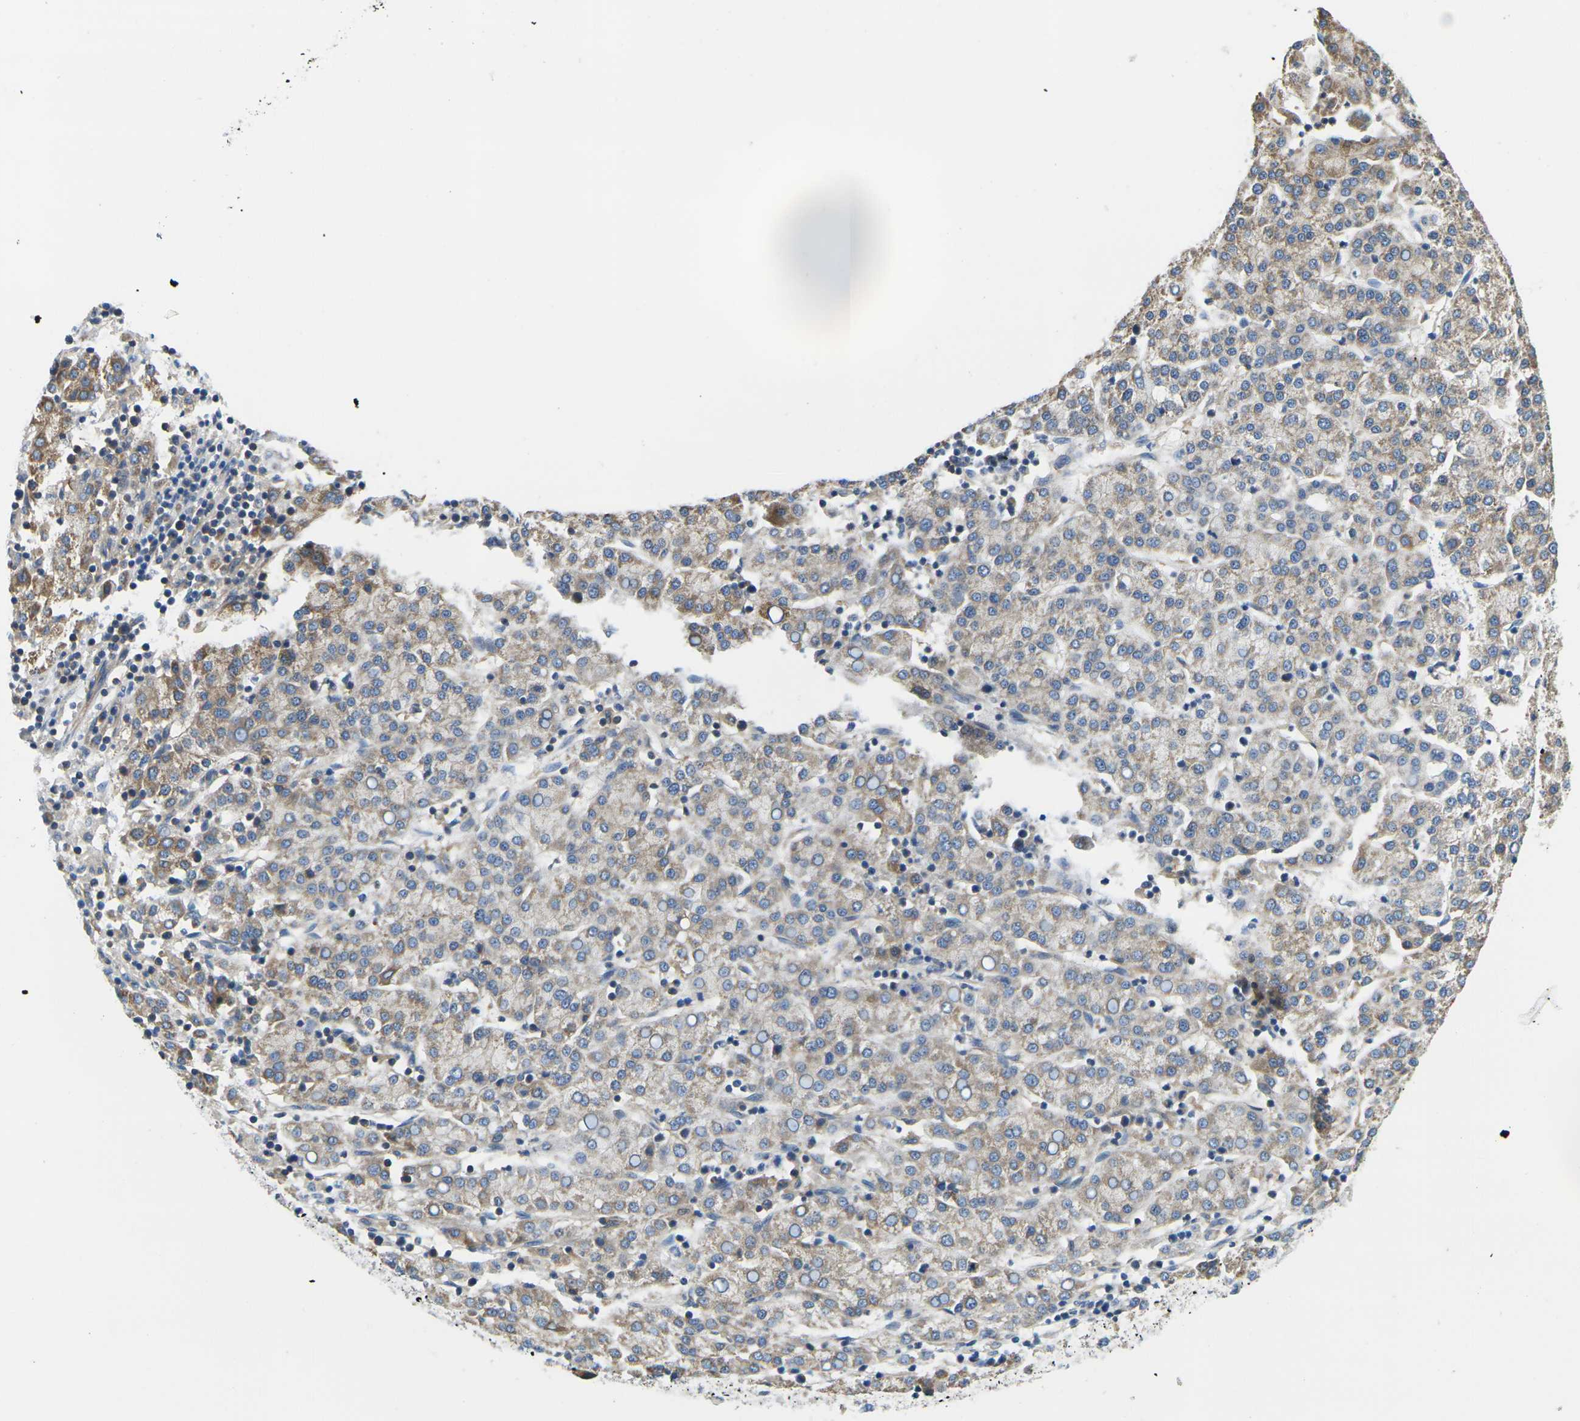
{"staining": {"intensity": "moderate", "quantity": "25%-75%", "location": "cytoplasmic/membranous"}, "tissue": "liver cancer", "cell_type": "Tumor cells", "image_type": "cancer", "snomed": [{"axis": "morphology", "description": "Carcinoma, Hepatocellular, NOS"}, {"axis": "topography", "description": "Liver"}], "caption": "Human liver cancer (hepatocellular carcinoma) stained with a brown dye displays moderate cytoplasmic/membranous positive staining in approximately 25%-75% of tumor cells.", "gene": "TMEFF2", "patient": {"sex": "female", "age": 58}}